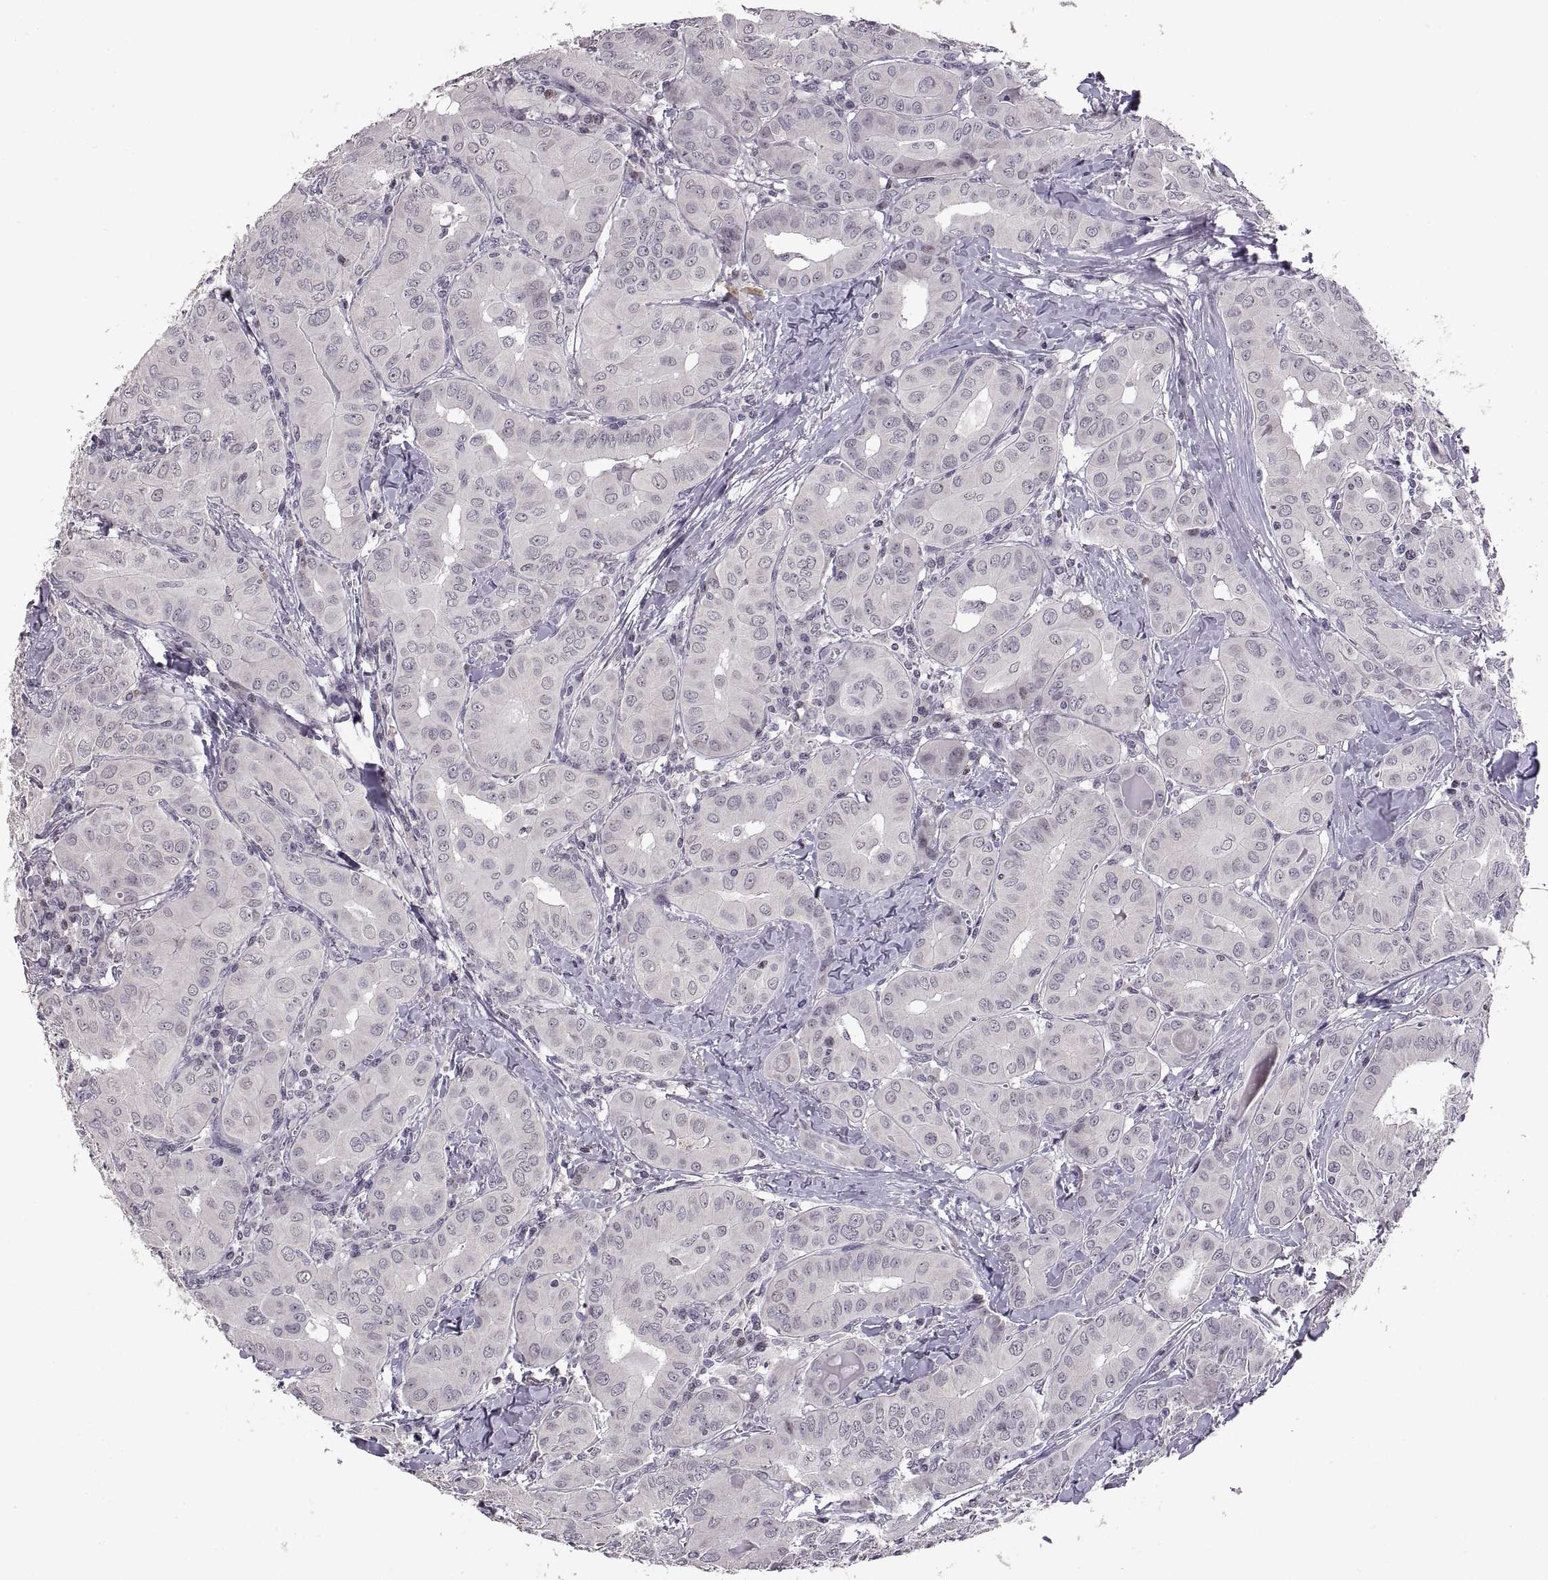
{"staining": {"intensity": "negative", "quantity": "none", "location": "none"}, "tissue": "thyroid cancer", "cell_type": "Tumor cells", "image_type": "cancer", "snomed": [{"axis": "morphology", "description": "Papillary adenocarcinoma, NOS"}, {"axis": "topography", "description": "Thyroid gland"}], "caption": "Tumor cells show no significant protein expression in papillary adenocarcinoma (thyroid).", "gene": "NEK2", "patient": {"sex": "female", "age": 37}}